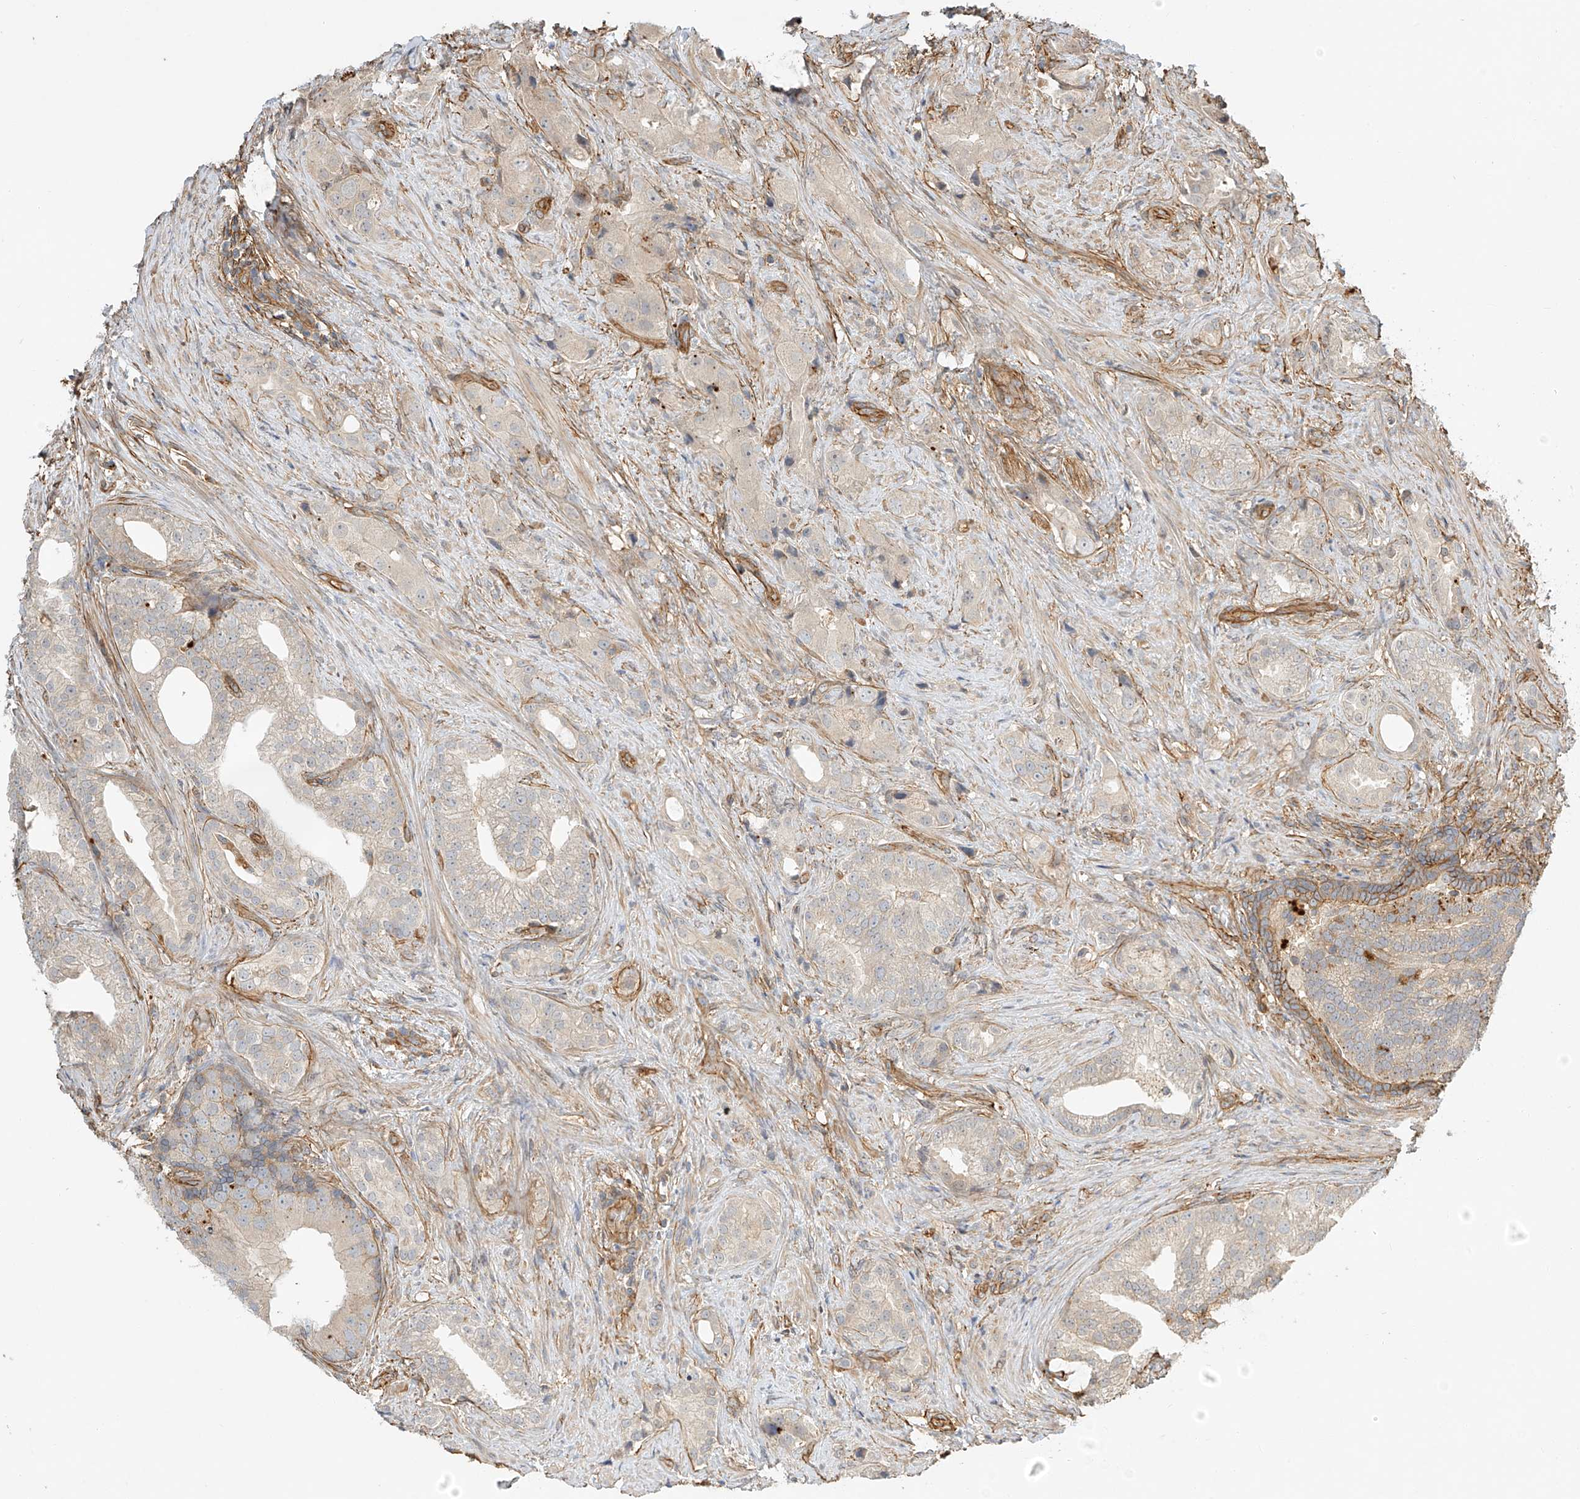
{"staining": {"intensity": "negative", "quantity": "none", "location": "none"}, "tissue": "prostate cancer", "cell_type": "Tumor cells", "image_type": "cancer", "snomed": [{"axis": "morphology", "description": "Adenocarcinoma, Low grade"}, {"axis": "topography", "description": "Prostate"}], "caption": "Photomicrograph shows no protein staining in tumor cells of prostate cancer (low-grade adenocarcinoma) tissue.", "gene": "CSMD3", "patient": {"sex": "male", "age": 71}}